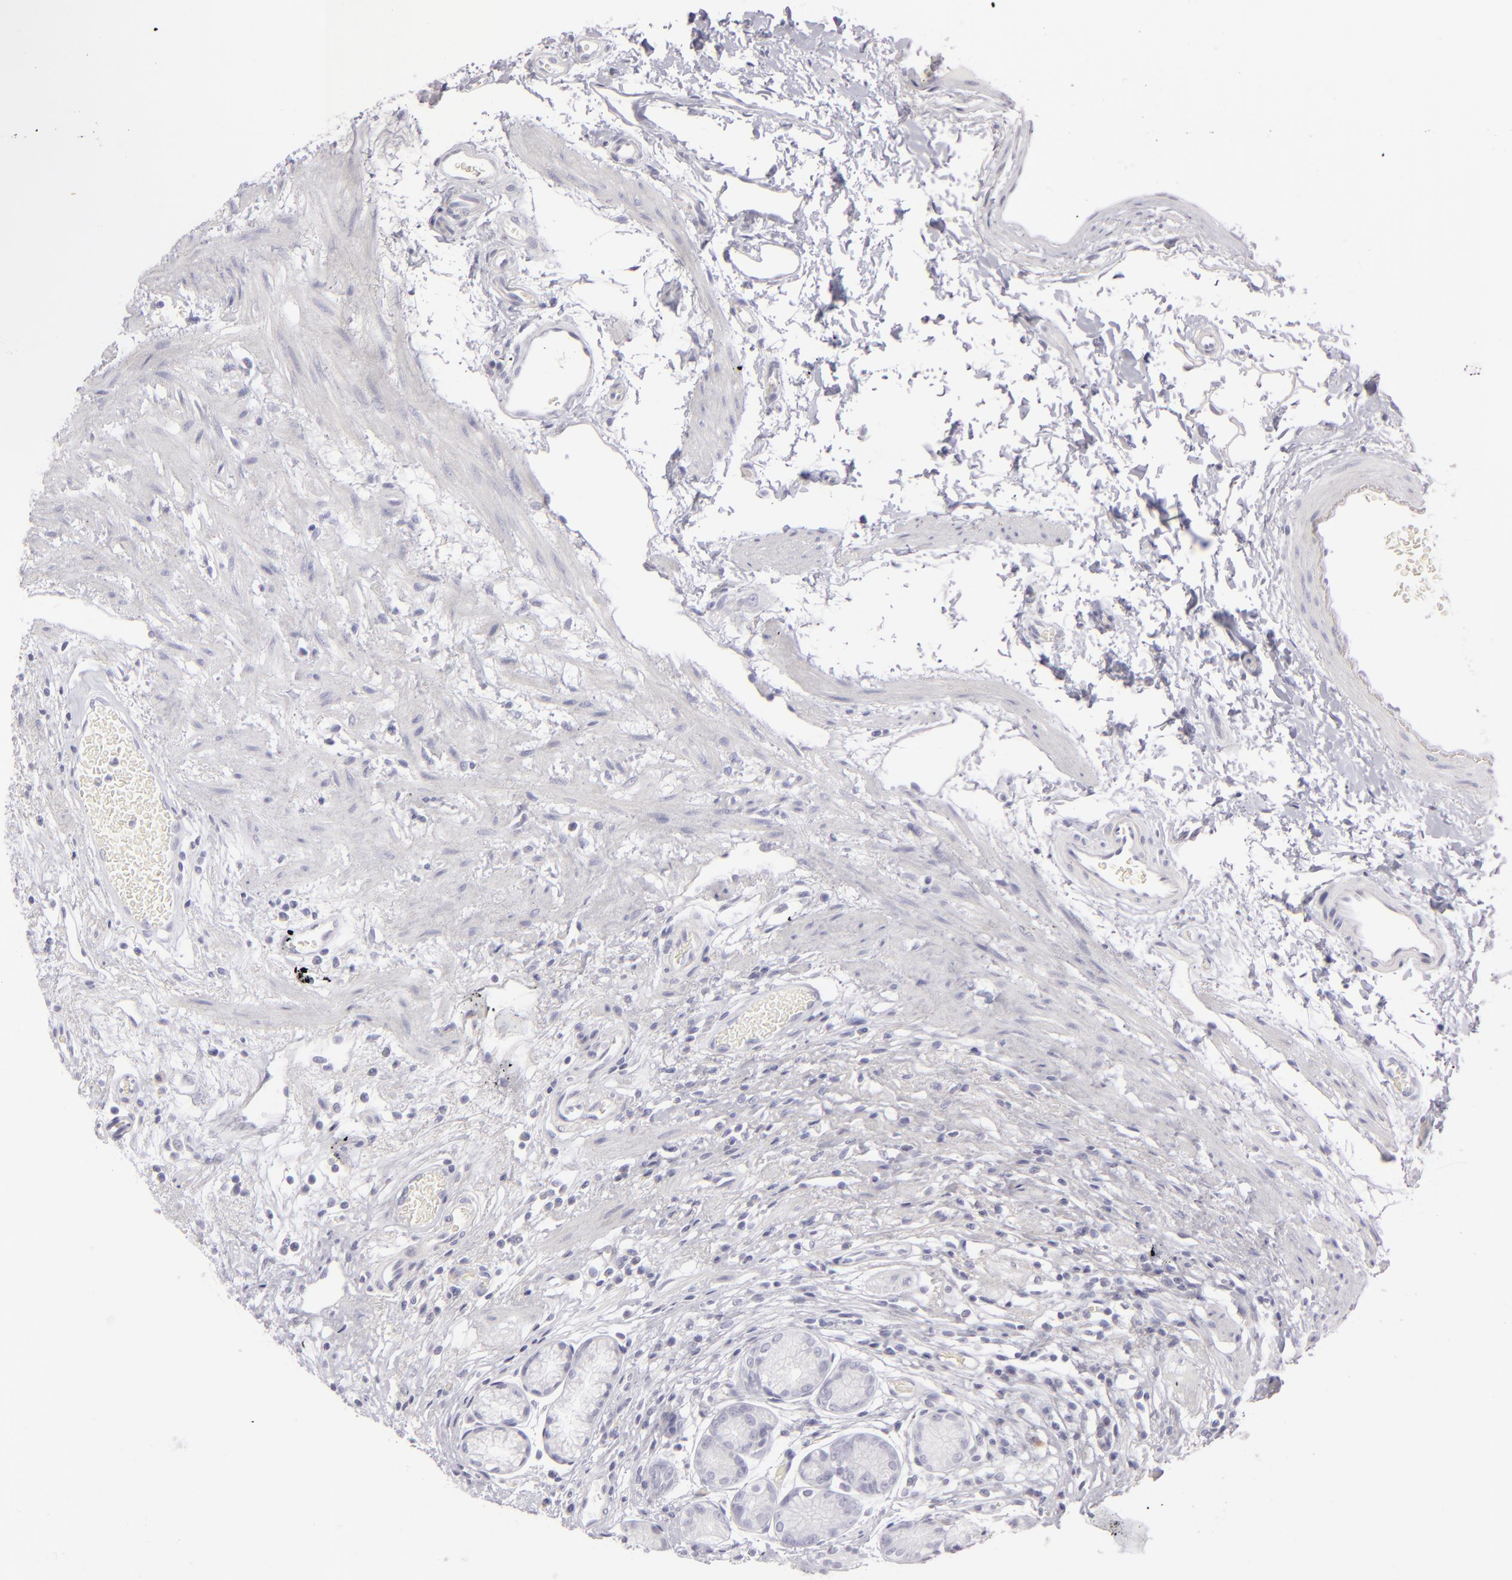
{"staining": {"intensity": "negative", "quantity": "none", "location": "none"}, "tissue": "stomach", "cell_type": "Glandular cells", "image_type": "normal", "snomed": [{"axis": "morphology", "description": "Normal tissue, NOS"}, {"axis": "morphology", "description": "Inflammation, NOS"}, {"axis": "topography", "description": "Stomach, lower"}], "caption": "DAB immunohistochemical staining of benign stomach demonstrates no significant positivity in glandular cells.", "gene": "CDX2", "patient": {"sex": "male", "age": 59}}